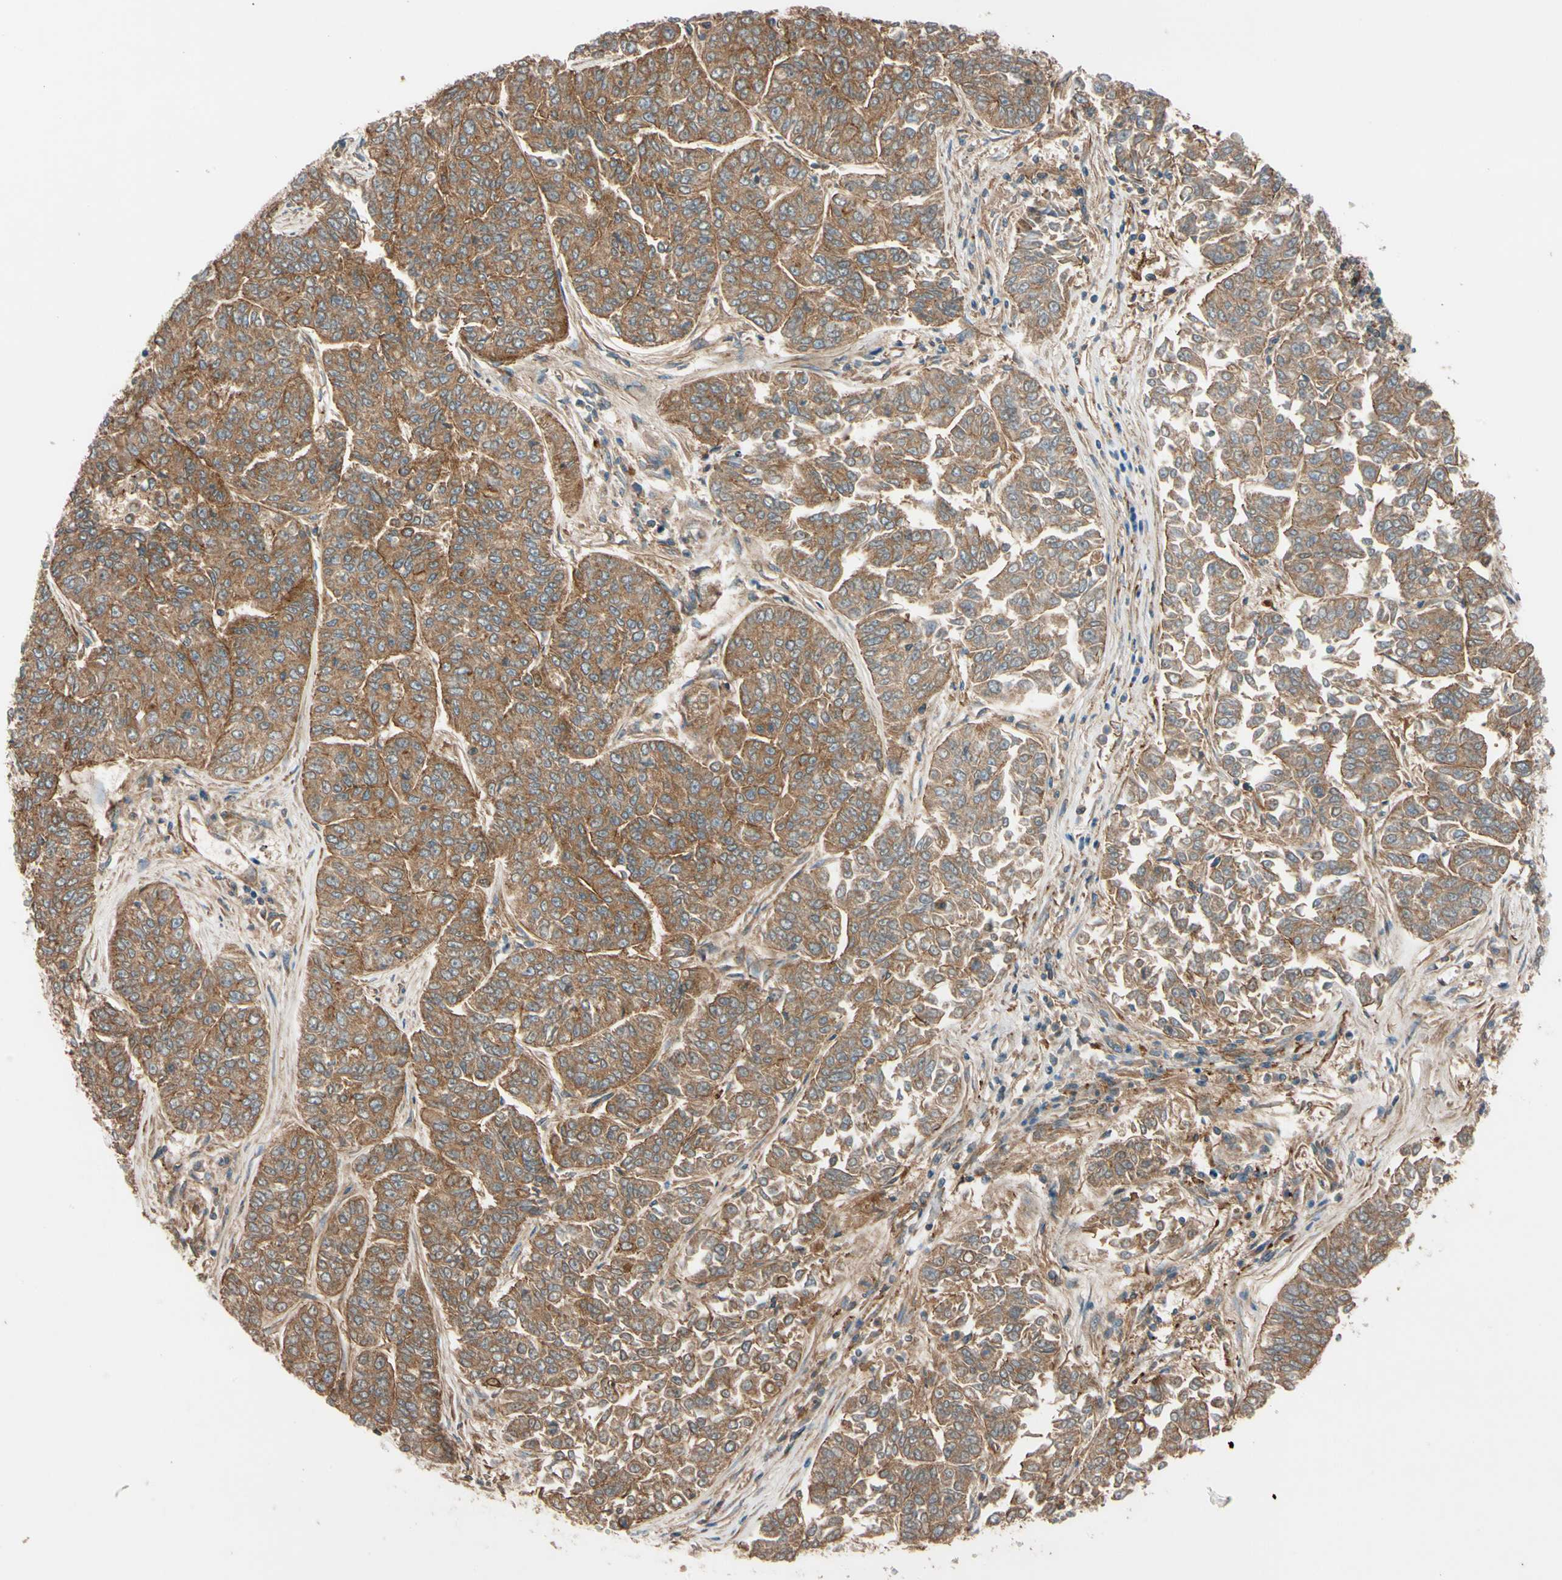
{"staining": {"intensity": "moderate", "quantity": ">75%", "location": "cytoplasmic/membranous"}, "tissue": "lung cancer", "cell_type": "Tumor cells", "image_type": "cancer", "snomed": [{"axis": "morphology", "description": "Adenocarcinoma, NOS"}, {"axis": "topography", "description": "Lung"}], "caption": "DAB immunohistochemical staining of human lung adenocarcinoma exhibits moderate cytoplasmic/membranous protein expression in approximately >75% of tumor cells.", "gene": "PHYH", "patient": {"sex": "male", "age": 84}}